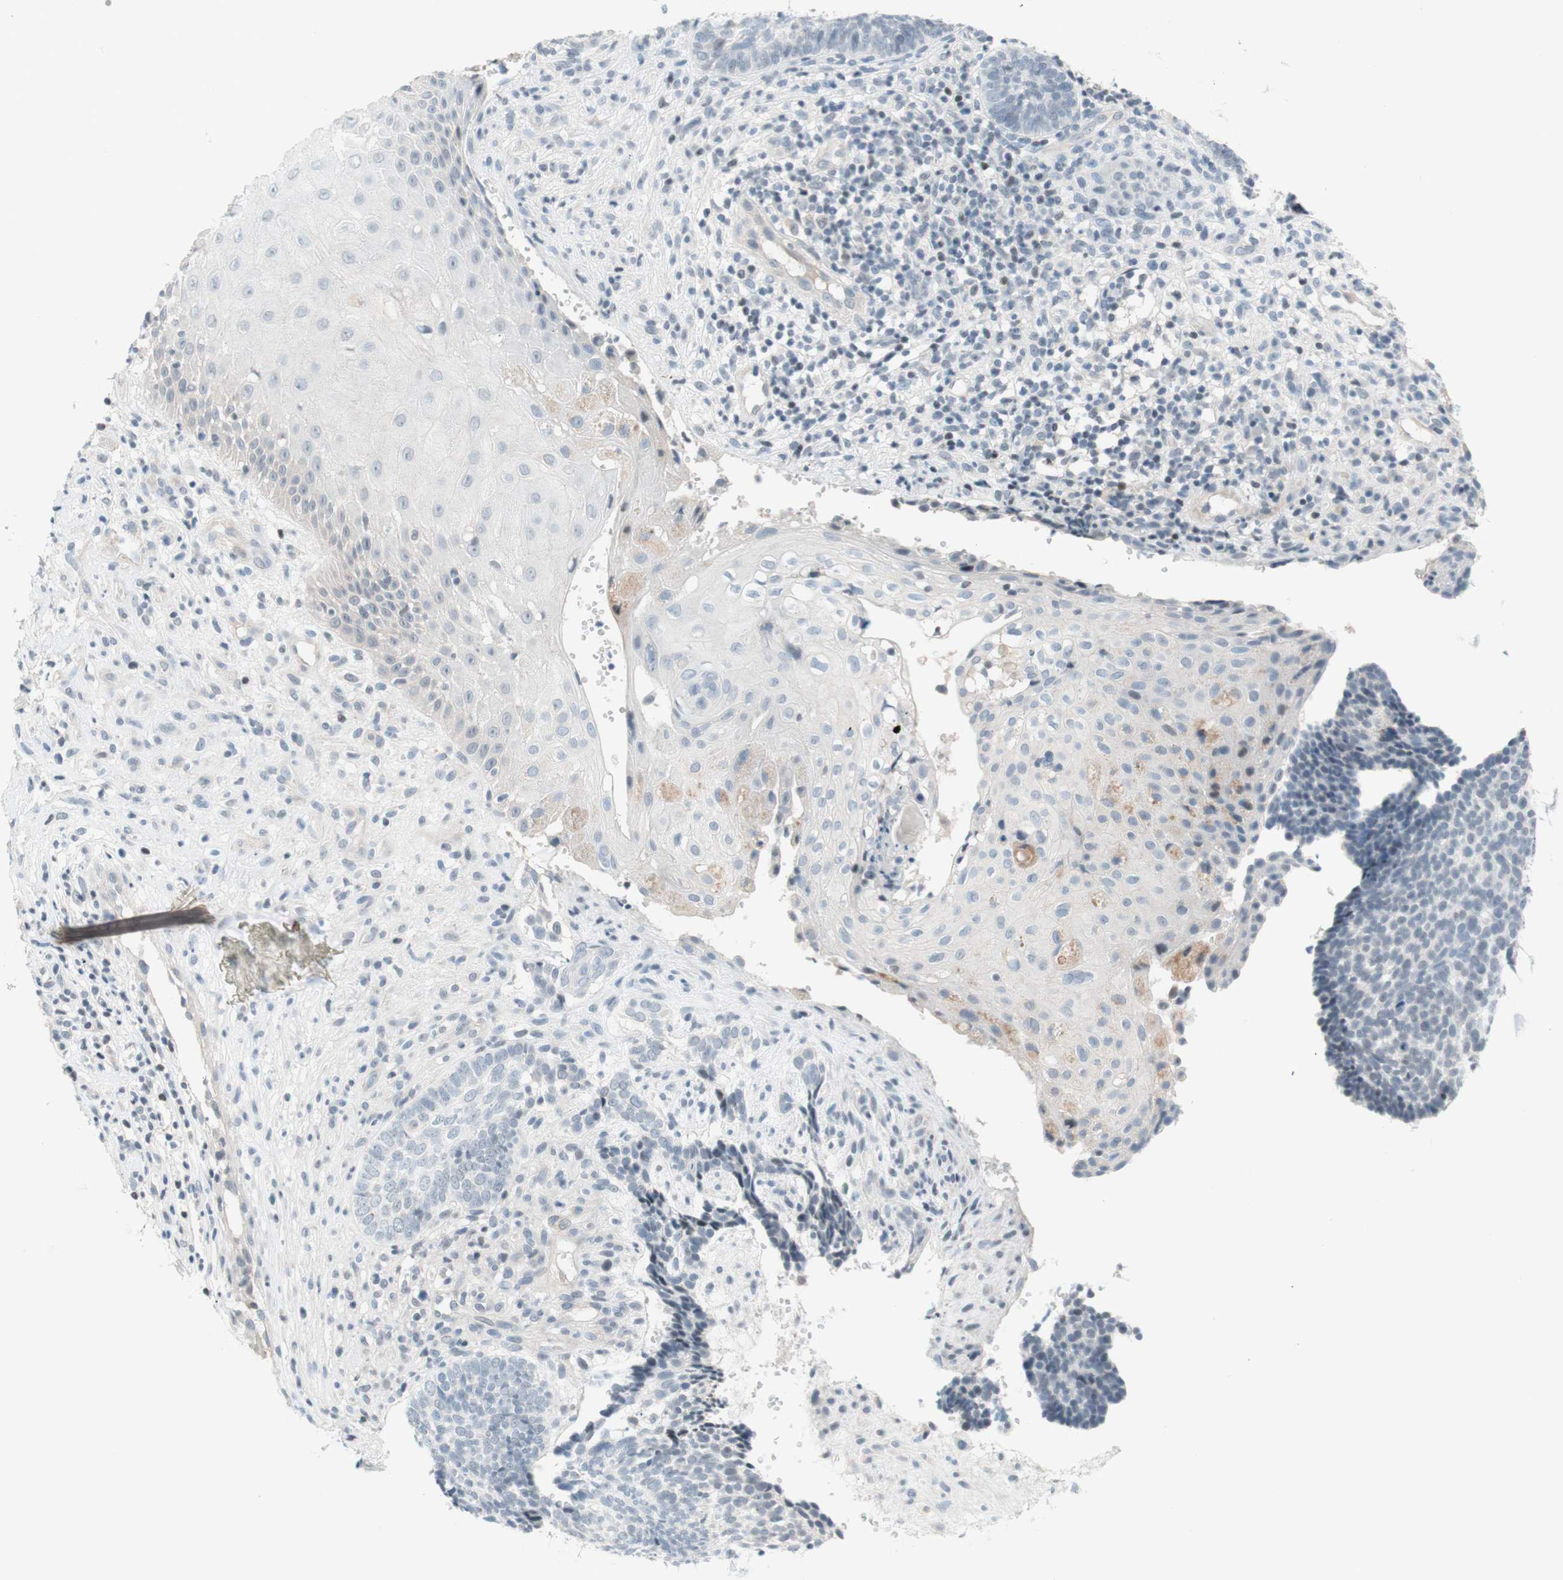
{"staining": {"intensity": "negative", "quantity": "none", "location": "none"}, "tissue": "skin cancer", "cell_type": "Tumor cells", "image_type": "cancer", "snomed": [{"axis": "morphology", "description": "Basal cell carcinoma"}, {"axis": "topography", "description": "Skin"}], "caption": "There is no significant staining in tumor cells of skin cancer (basal cell carcinoma).", "gene": "JPH1", "patient": {"sex": "male", "age": 84}}